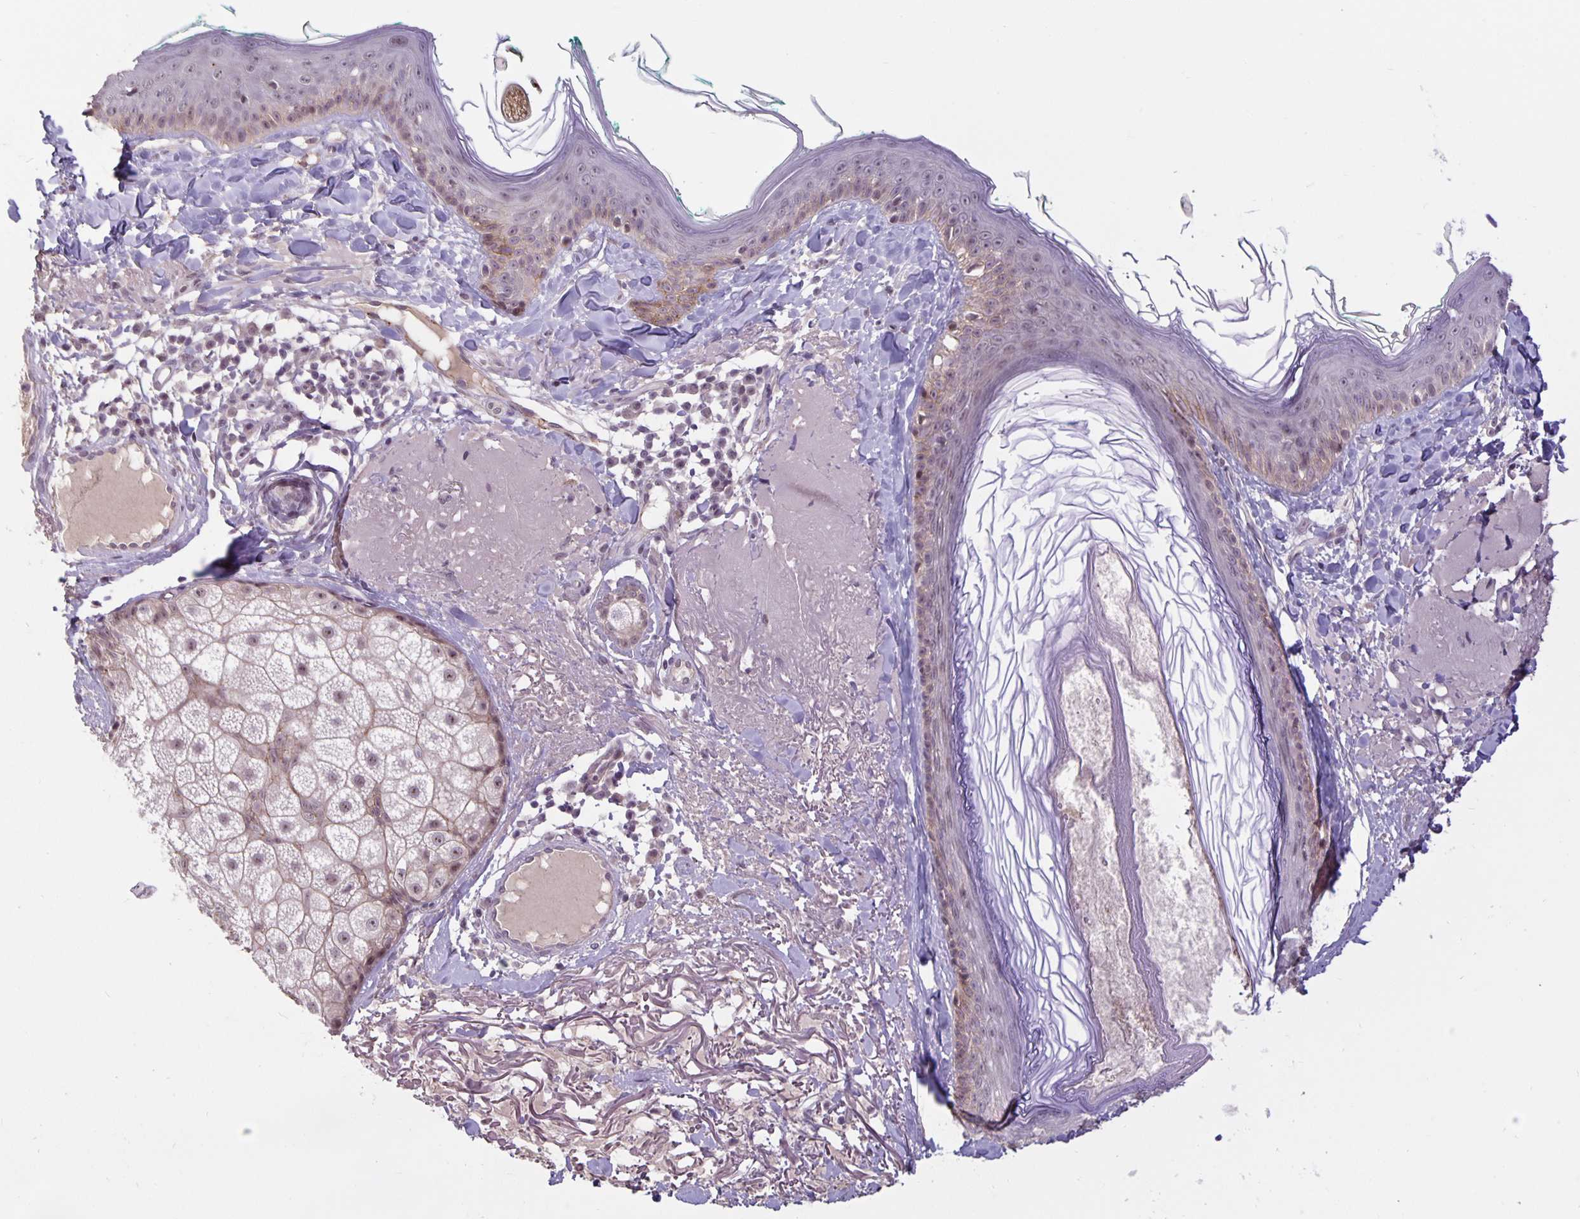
{"staining": {"intensity": "negative", "quantity": "none", "location": "none"}, "tissue": "skin", "cell_type": "Fibroblasts", "image_type": "normal", "snomed": [{"axis": "morphology", "description": "Normal tissue, NOS"}, {"axis": "topography", "description": "Skin"}], "caption": "Immunohistochemical staining of unremarkable skin displays no significant expression in fibroblasts. The staining is performed using DAB (3,3'-diaminobenzidine) brown chromogen with nuclei counter-stained in using hematoxylin.", "gene": "ARVCF", "patient": {"sex": "male", "age": 73}}